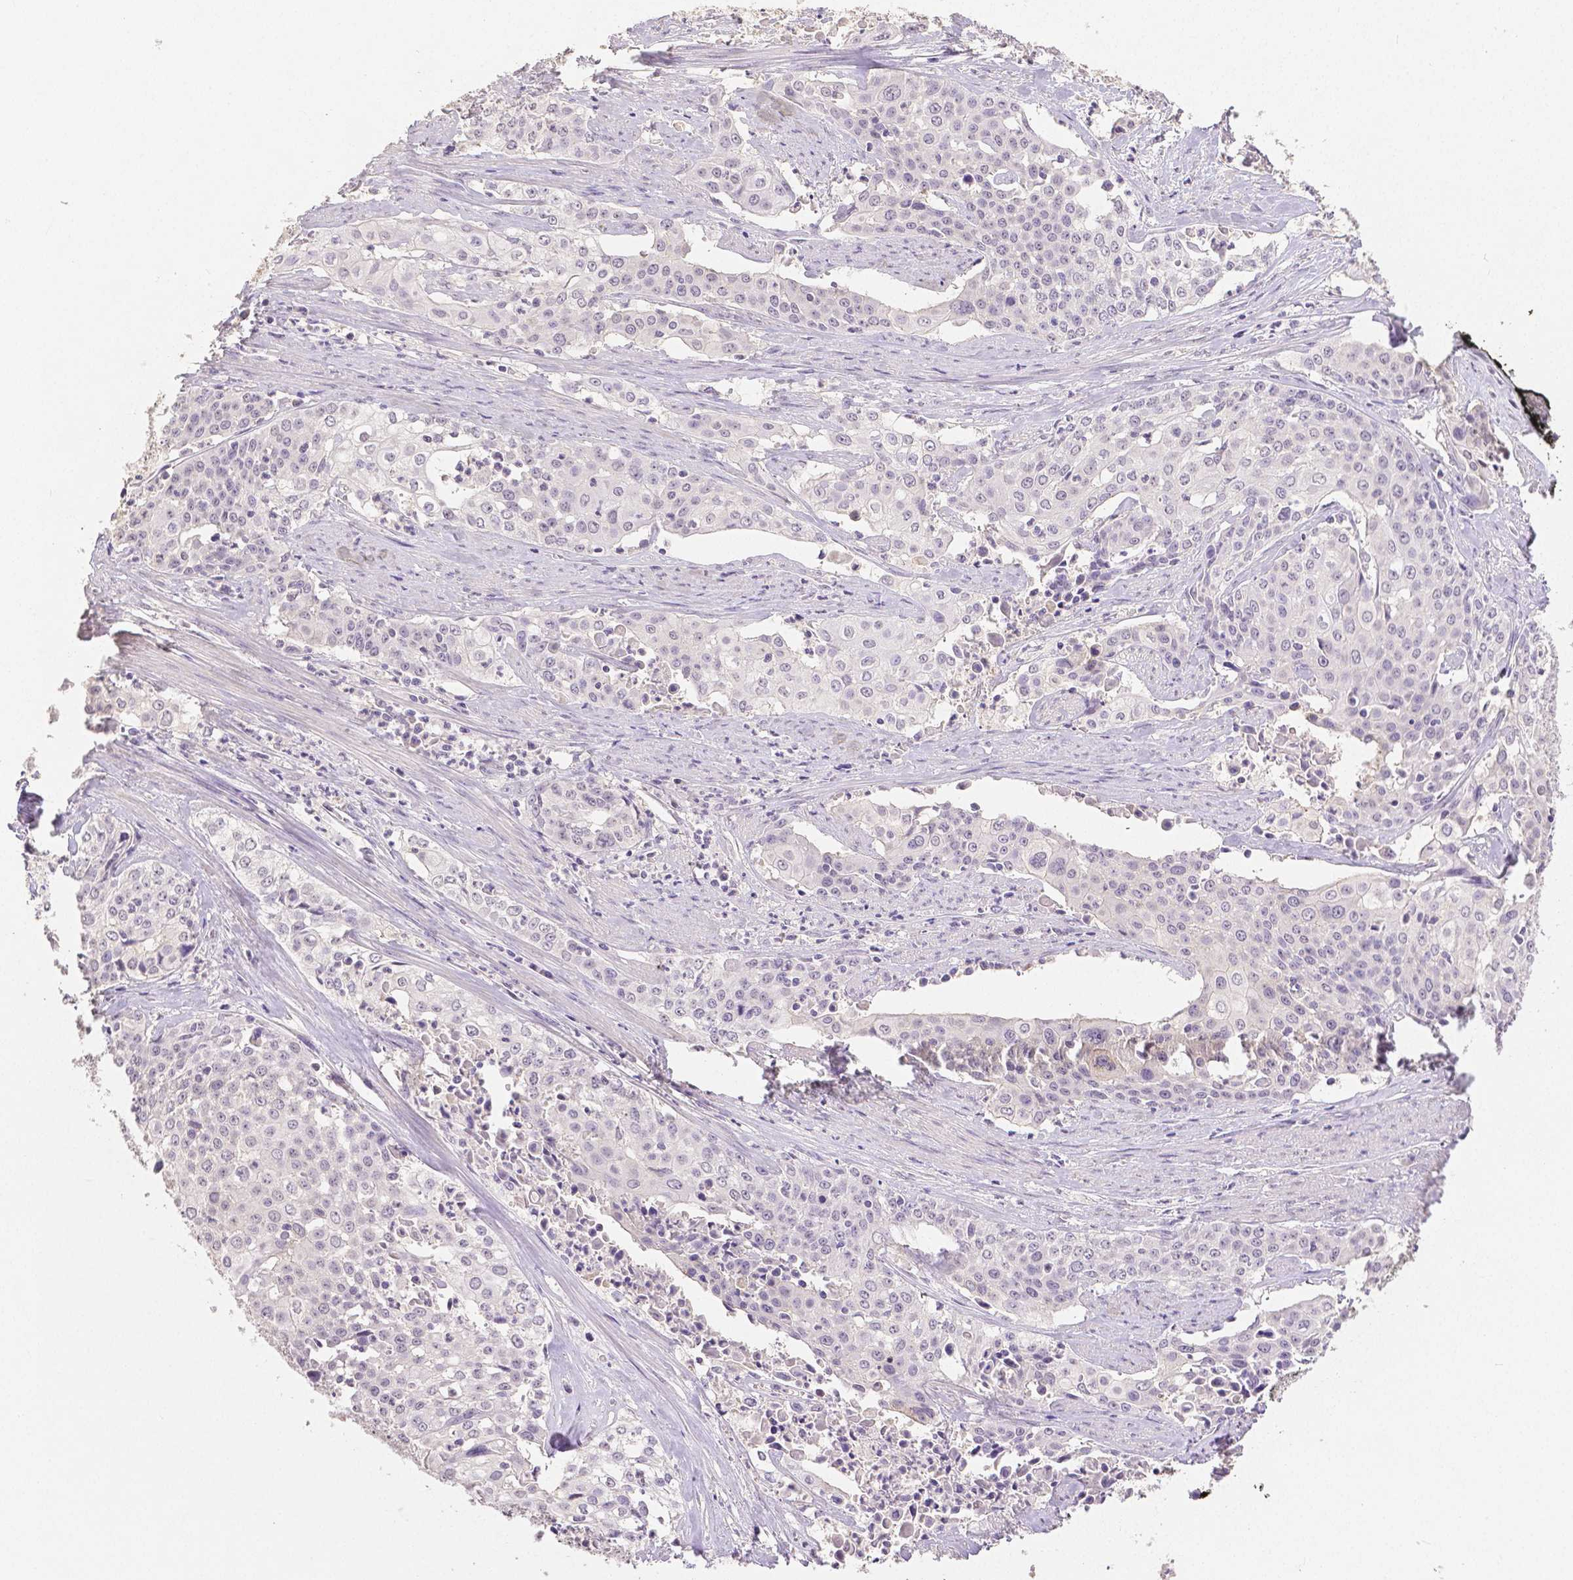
{"staining": {"intensity": "negative", "quantity": "none", "location": "none"}, "tissue": "cervical cancer", "cell_type": "Tumor cells", "image_type": "cancer", "snomed": [{"axis": "morphology", "description": "Squamous cell carcinoma, NOS"}, {"axis": "topography", "description": "Cervix"}], "caption": "Tumor cells show no significant protein positivity in cervical cancer (squamous cell carcinoma). (Stains: DAB IHC with hematoxylin counter stain, Microscopy: brightfield microscopy at high magnification).", "gene": "OCLN", "patient": {"sex": "female", "age": 39}}